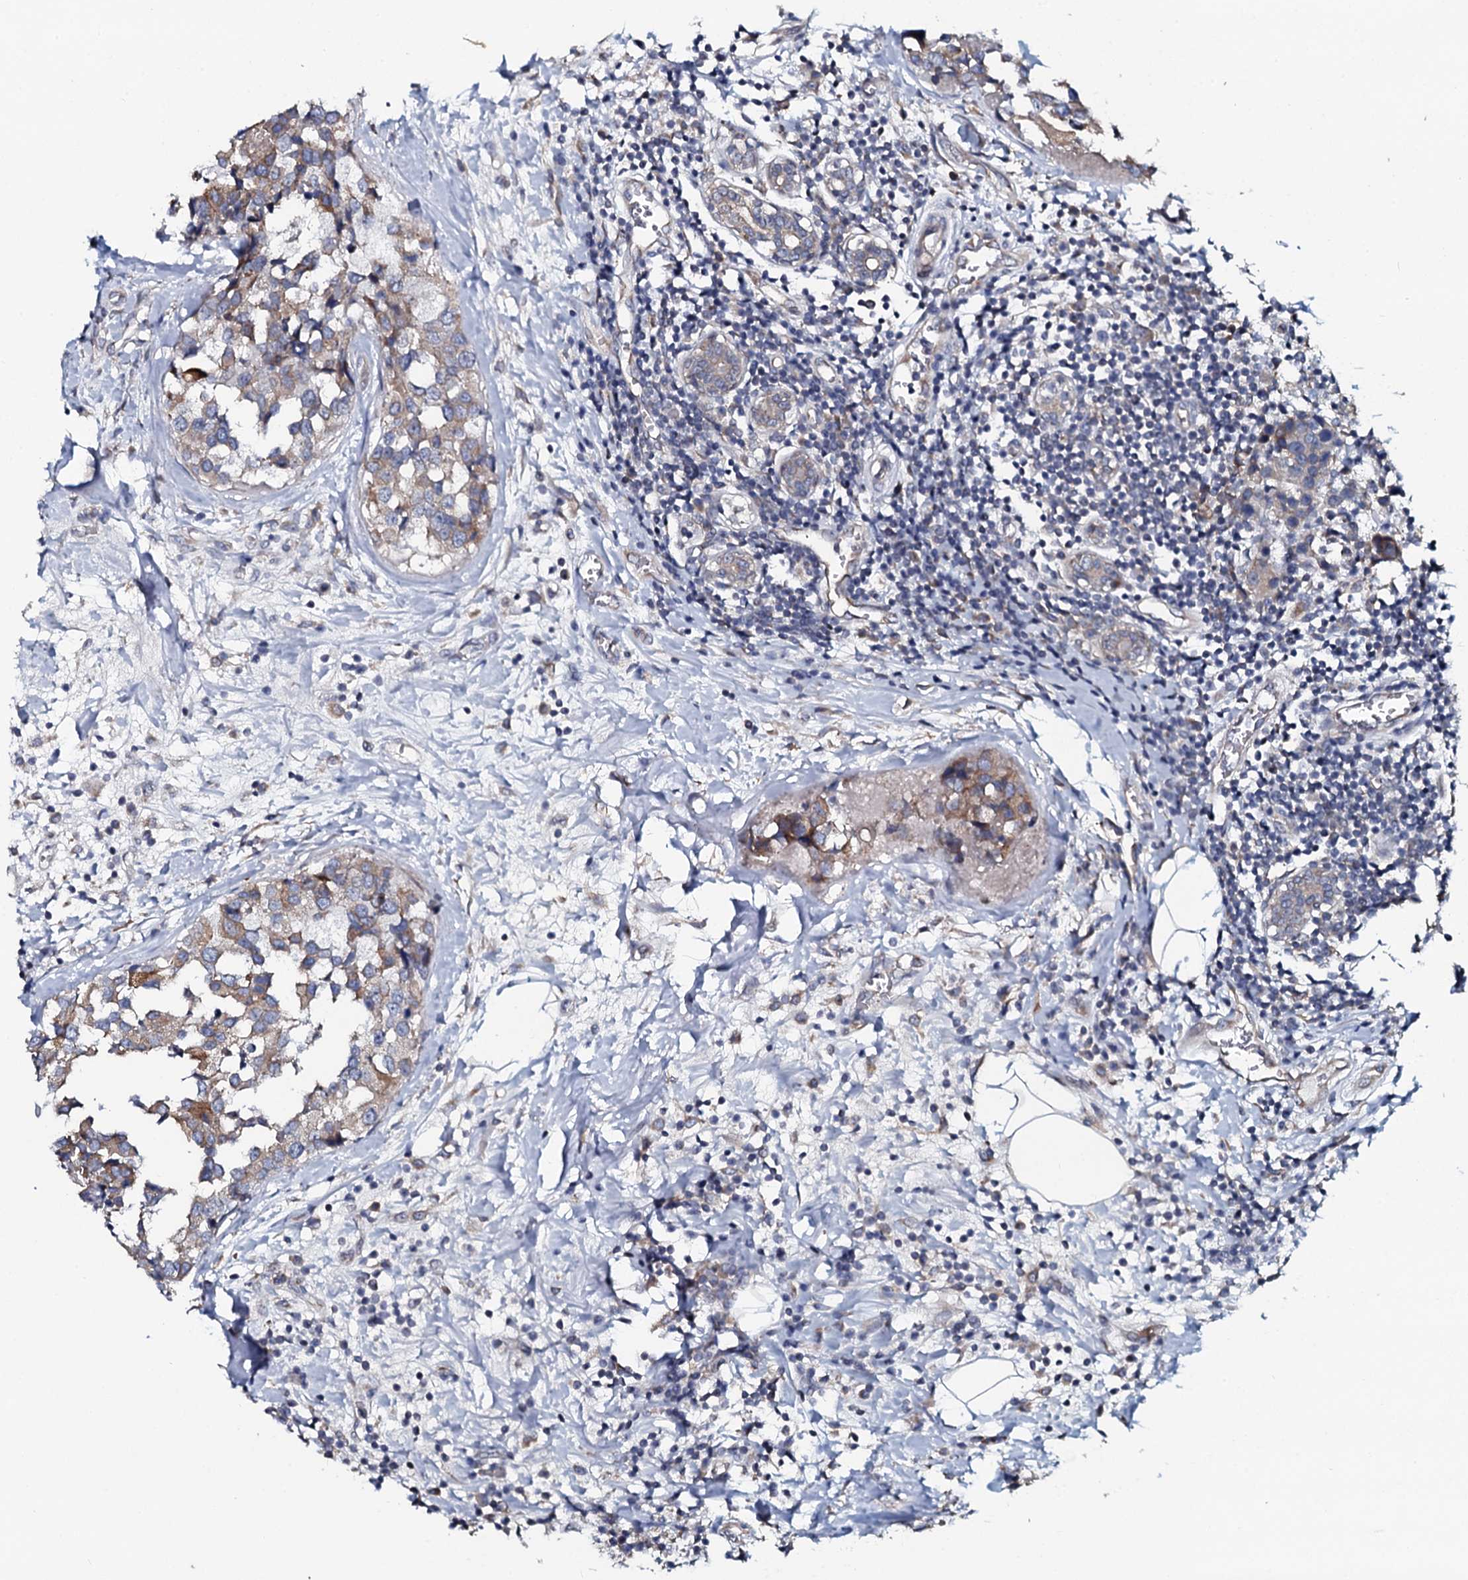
{"staining": {"intensity": "weak", "quantity": "25%-75%", "location": "cytoplasmic/membranous"}, "tissue": "breast cancer", "cell_type": "Tumor cells", "image_type": "cancer", "snomed": [{"axis": "morphology", "description": "Lobular carcinoma"}, {"axis": "topography", "description": "Breast"}], "caption": "Breast cancer tissue shows weak cytoplasmic/membranous expression in approximately 25%-75% of tumor cells", "gene": "TMEM151A", "patient": {"sex": "female", "age": 59}}